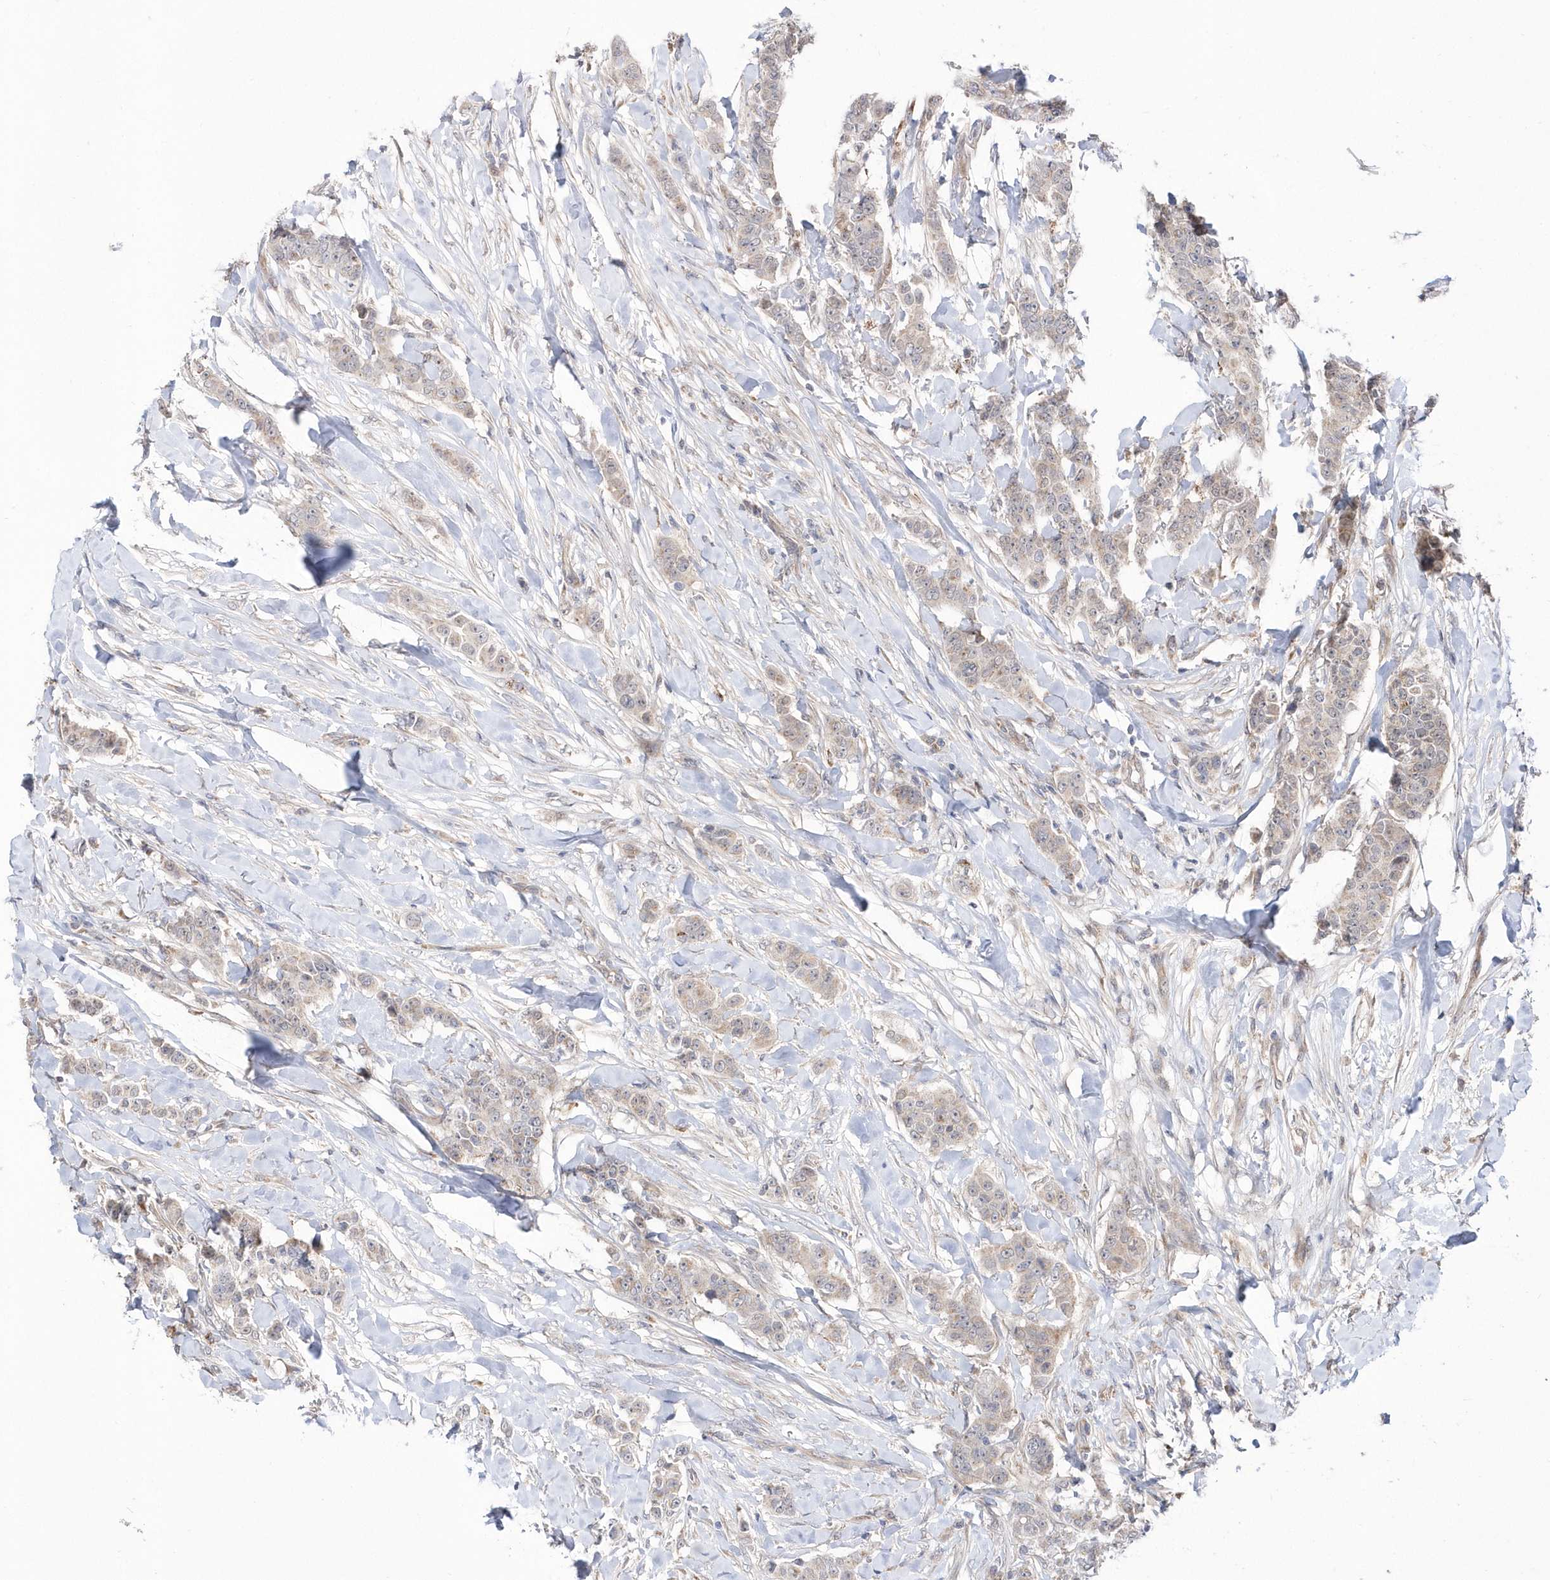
{"staining": {"intensity": "negative", "quantity": "none", "location": "none"}, "tissue": "breast cancer", "cell_type": "Tumor cells", "image_type": "cancer", "snomed": [{"axis": "morphology", "description": "Duct carcinoma"}, {"axis": "topography", "description": "Breast"}], "caption": "Immunohistochemical staining of human breast cancer (infiltrating ductal carcinoma) displays no significant staining in tumor cells. (DAB (3,3'-diaminobenzidine) immunohistochemistry (IHC) with hematoxylin counter stain).", "gene": "DALRD3", "patient": {"sex": "female", "age": 40}}